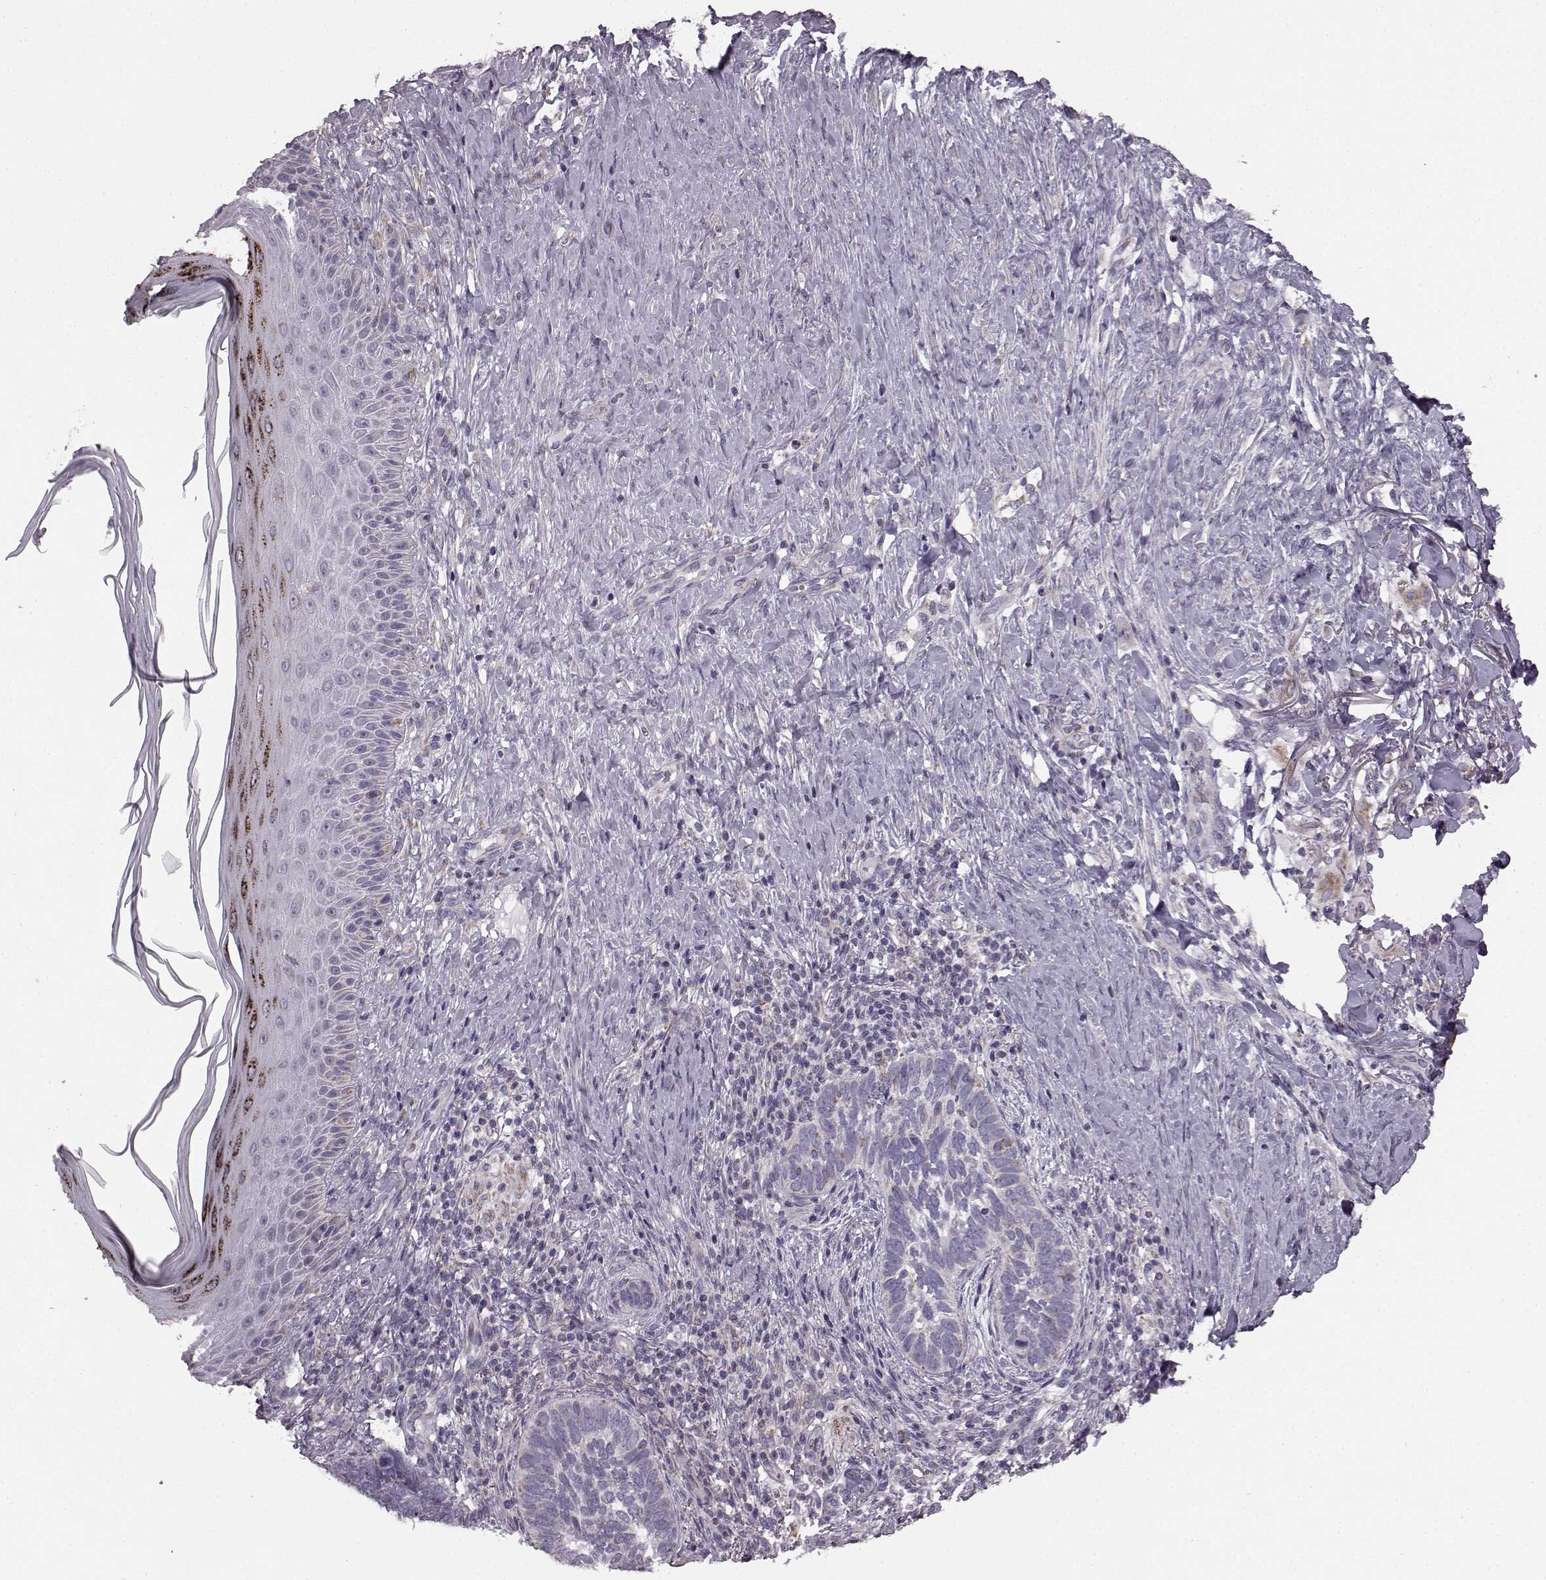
{"staining": {"intensity": "negative", "quantity": "none", "location": "none"}, "tissue": "skin cancer", "cell_type": "Tumor cells", "image_type": "cancer", "snomed": [{"axis": "morphology", "description": "Normal tissue, NOS"}, {"axis": "morphology", "description": "Basal cell carcinoma"}, {"axis": "topography", "description": "Skin"}], "caption": "A photomicrograph of basal cell carcinoma (skin) stained for a protein shows no brown staining in tumor cells.", "gene": "FAM8A1", "patient": {"sex": "male", "age": 46}}